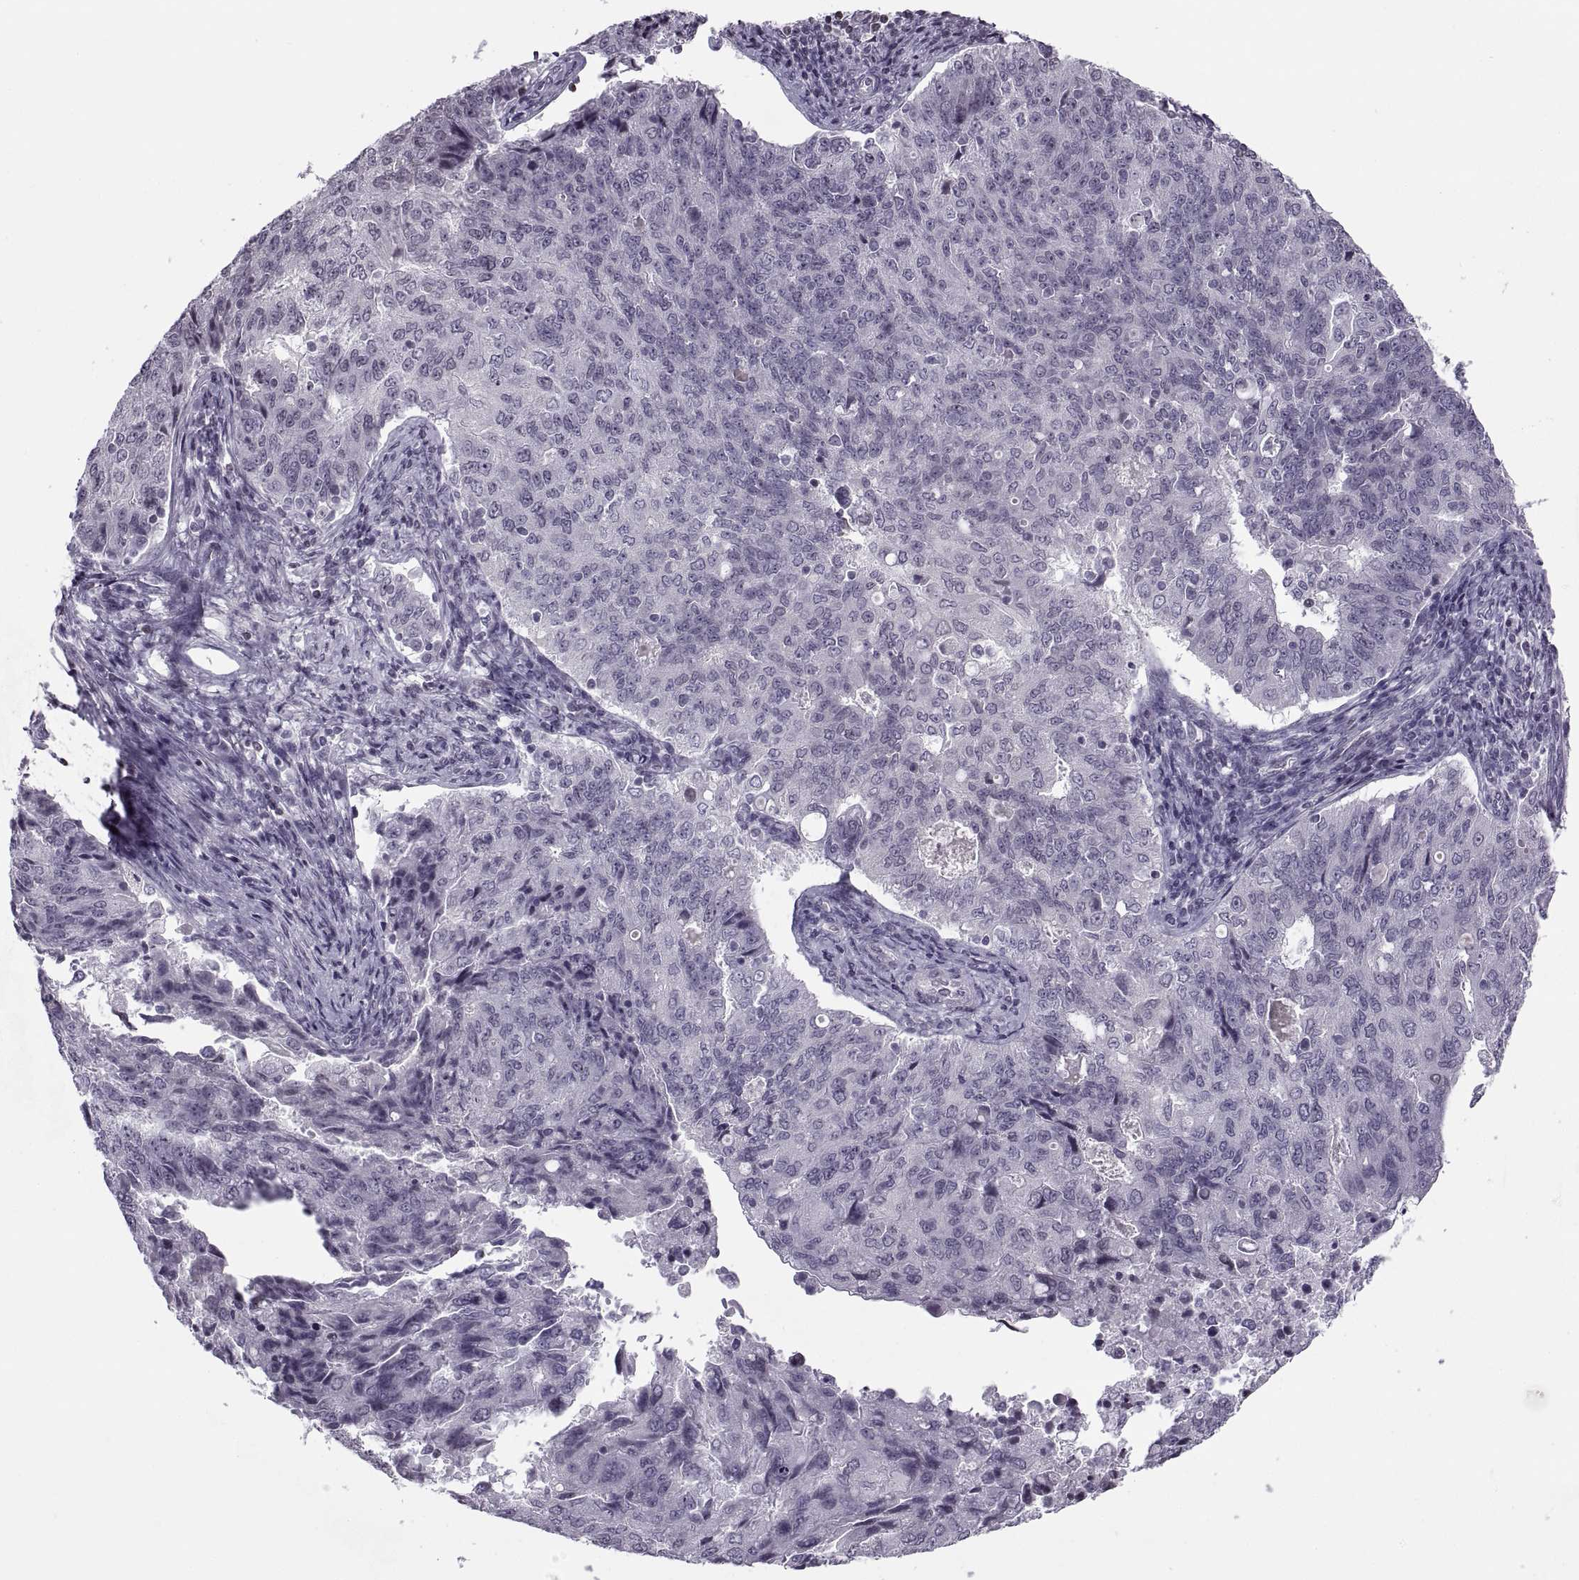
{"staining": {"intensity": "negative", "quantity": "none", "location": "none"}, "tissue": "endometrial cancer", "cell_type": "Tumor cells", "image_type": "cancer", "snomed": [{"axis": "morphology", "description": "Adenocarcinoma, NOS"}, {"axis": "topography", "description": "Endometrium"}], "caption": "Immunohistochemical staining of human endometrial cancer exhibits no significant staining in tumor cells.", "gene": "H1-8", "patient": {"sex": "female", "age": 43}}